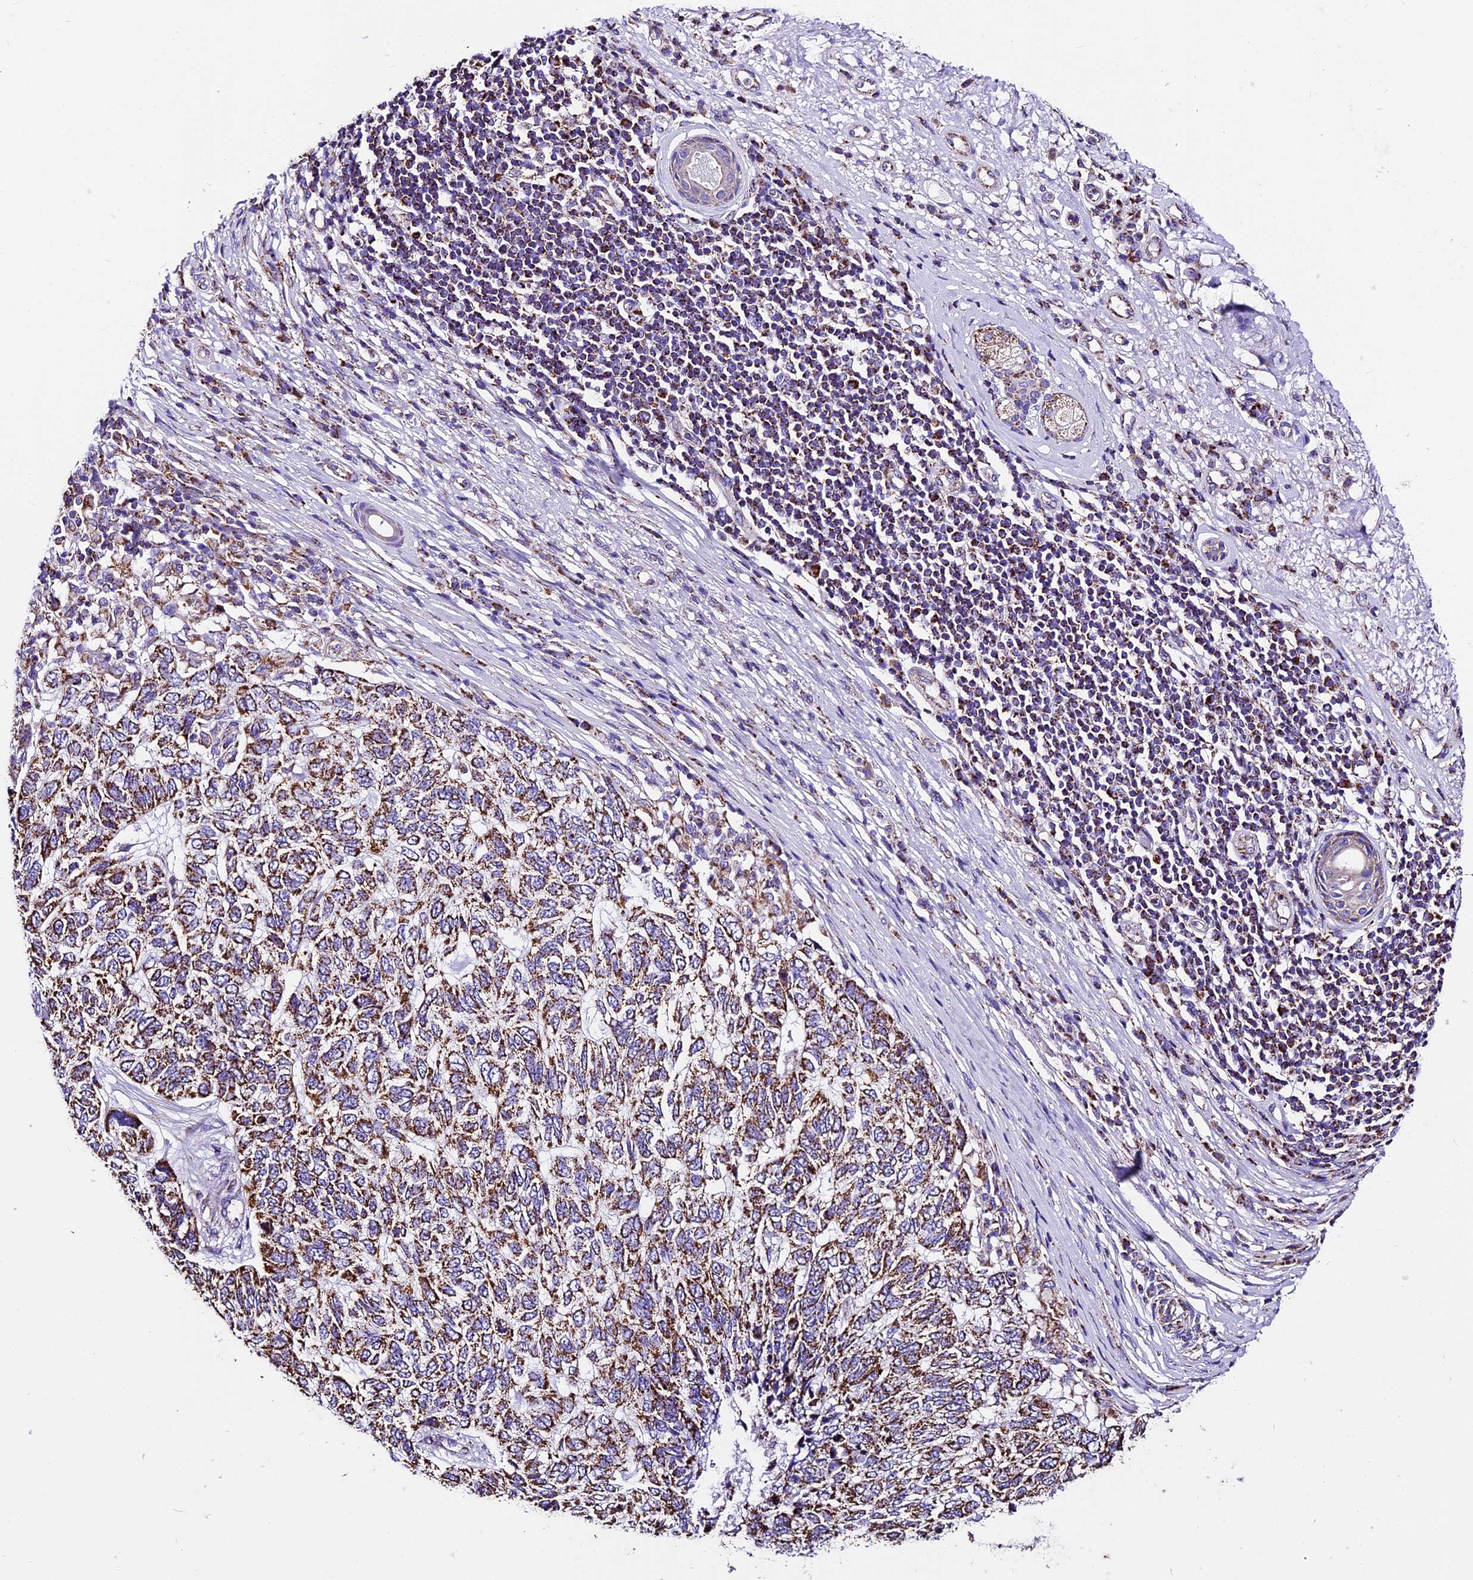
{"staining": {"intensity": "strong", "quantity": ">75%", "location": "cytoplasmic/membranous"}, "tissue": "skin cancer", "cell_type": "Tumor cells", "image_type": "cancer", "snomed": [{"axis": "morphology", "description": "Basal cell carcinoma"}, {"axis": "topography", "description": "Skin"}], "caption": "Human skin basal cell carcinoma stained with a brown dye exhibits strong cytoplasmic/membranous positive expression in about >75% of tumor cells.", "gene": "DCAF5", "patient": {"sex": "female", "age": 65}}